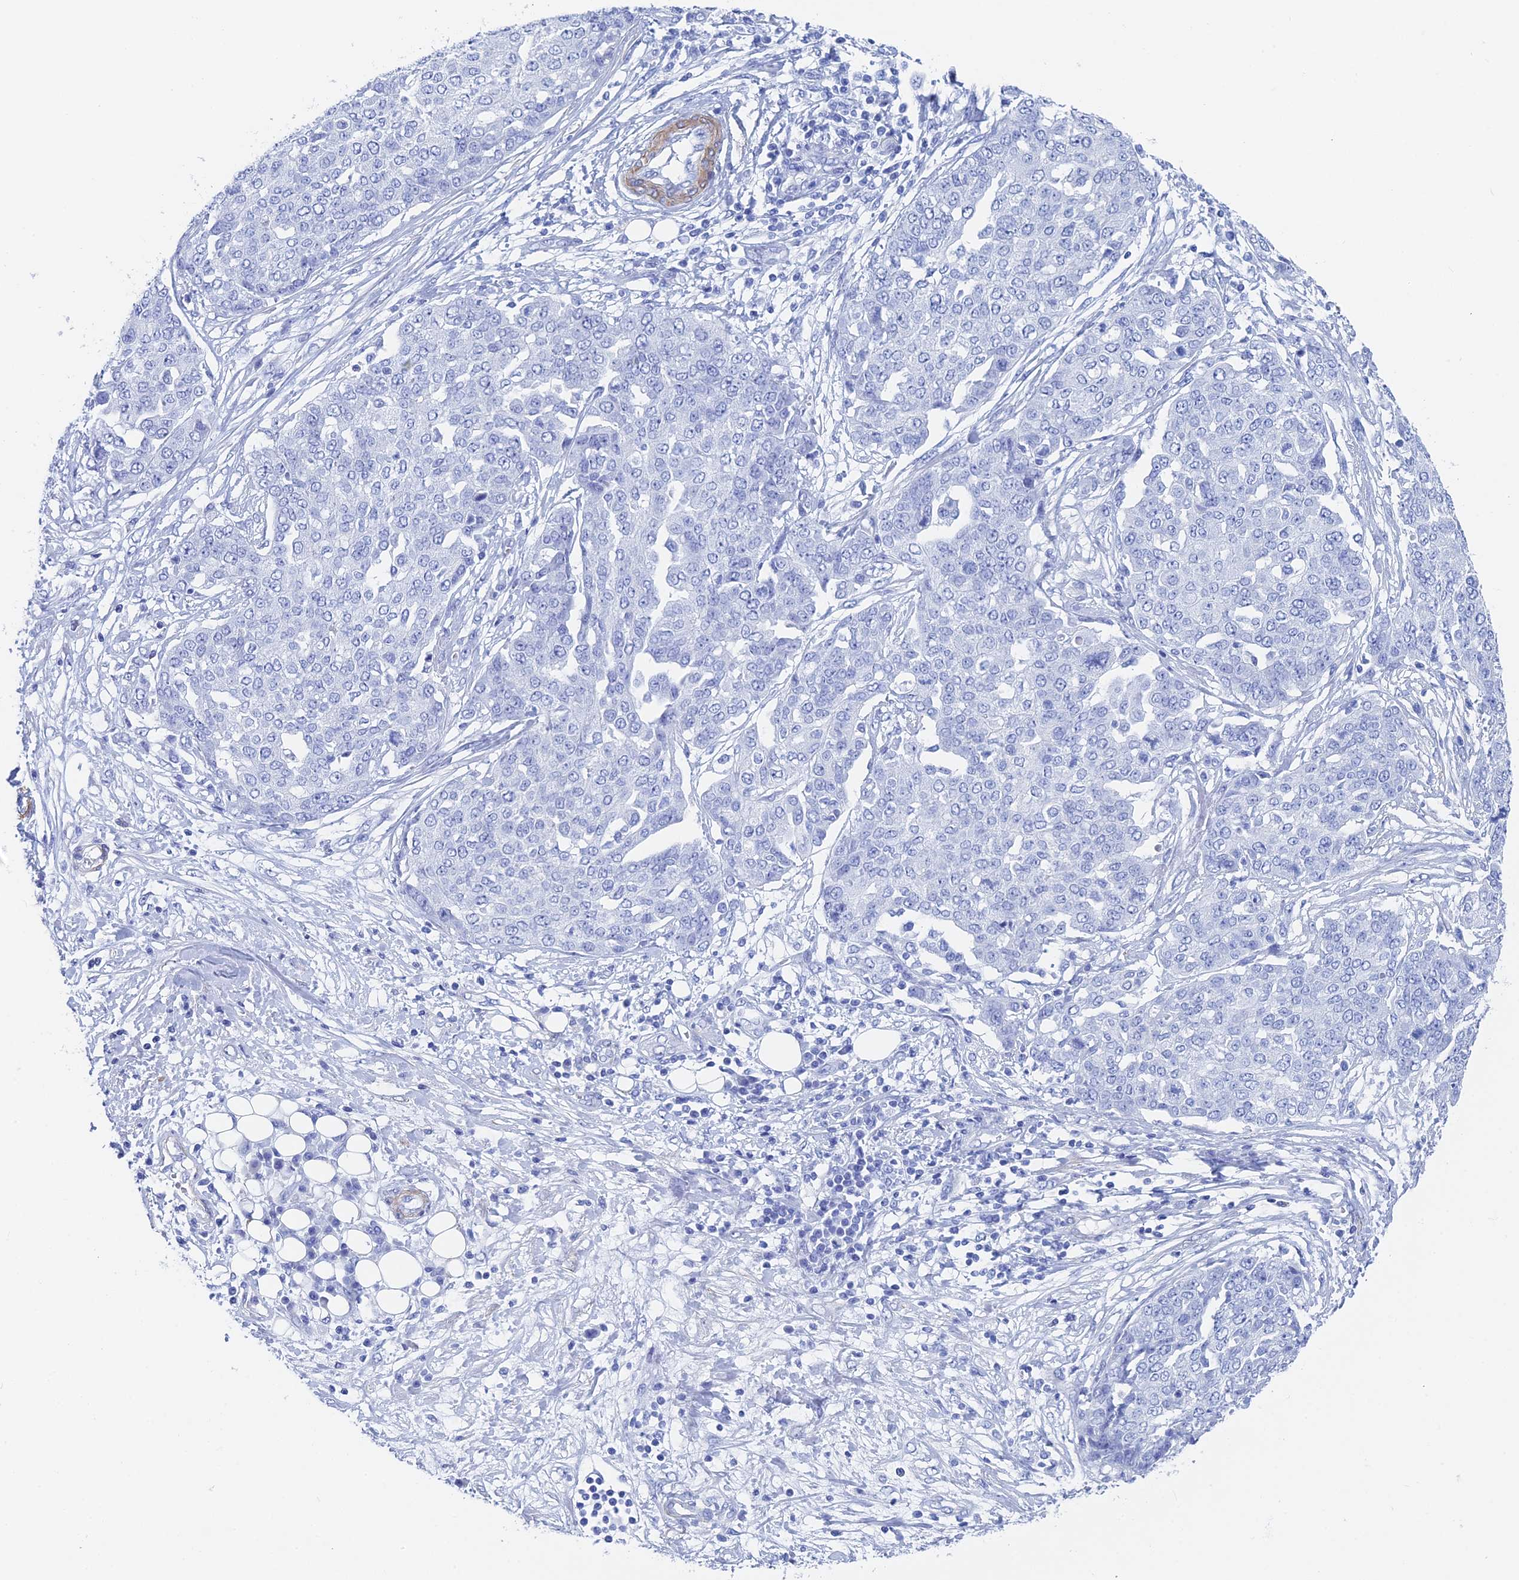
{"staining": {"intensity": "negative", "quantity": "none", "location": "none"}, "tissue": "ovarian cancer", "cell_type": "Tumor cells", "image_type": "cancer", "snomed": [{"axis": "morphology", "description": "Cystadenocarcinoma, serous, NOS"}, {"axis": "topography", "description": "Soft tissue"}, {"axis": "topography", "description": "Ovary"}], "caption": "Image shows no protein expression in tumor cells of ovarian cancer (serous cystadenocarcinoma) tissue.", "gene": "KCNK18", "patient": {"sex": "female", "age": 57}}